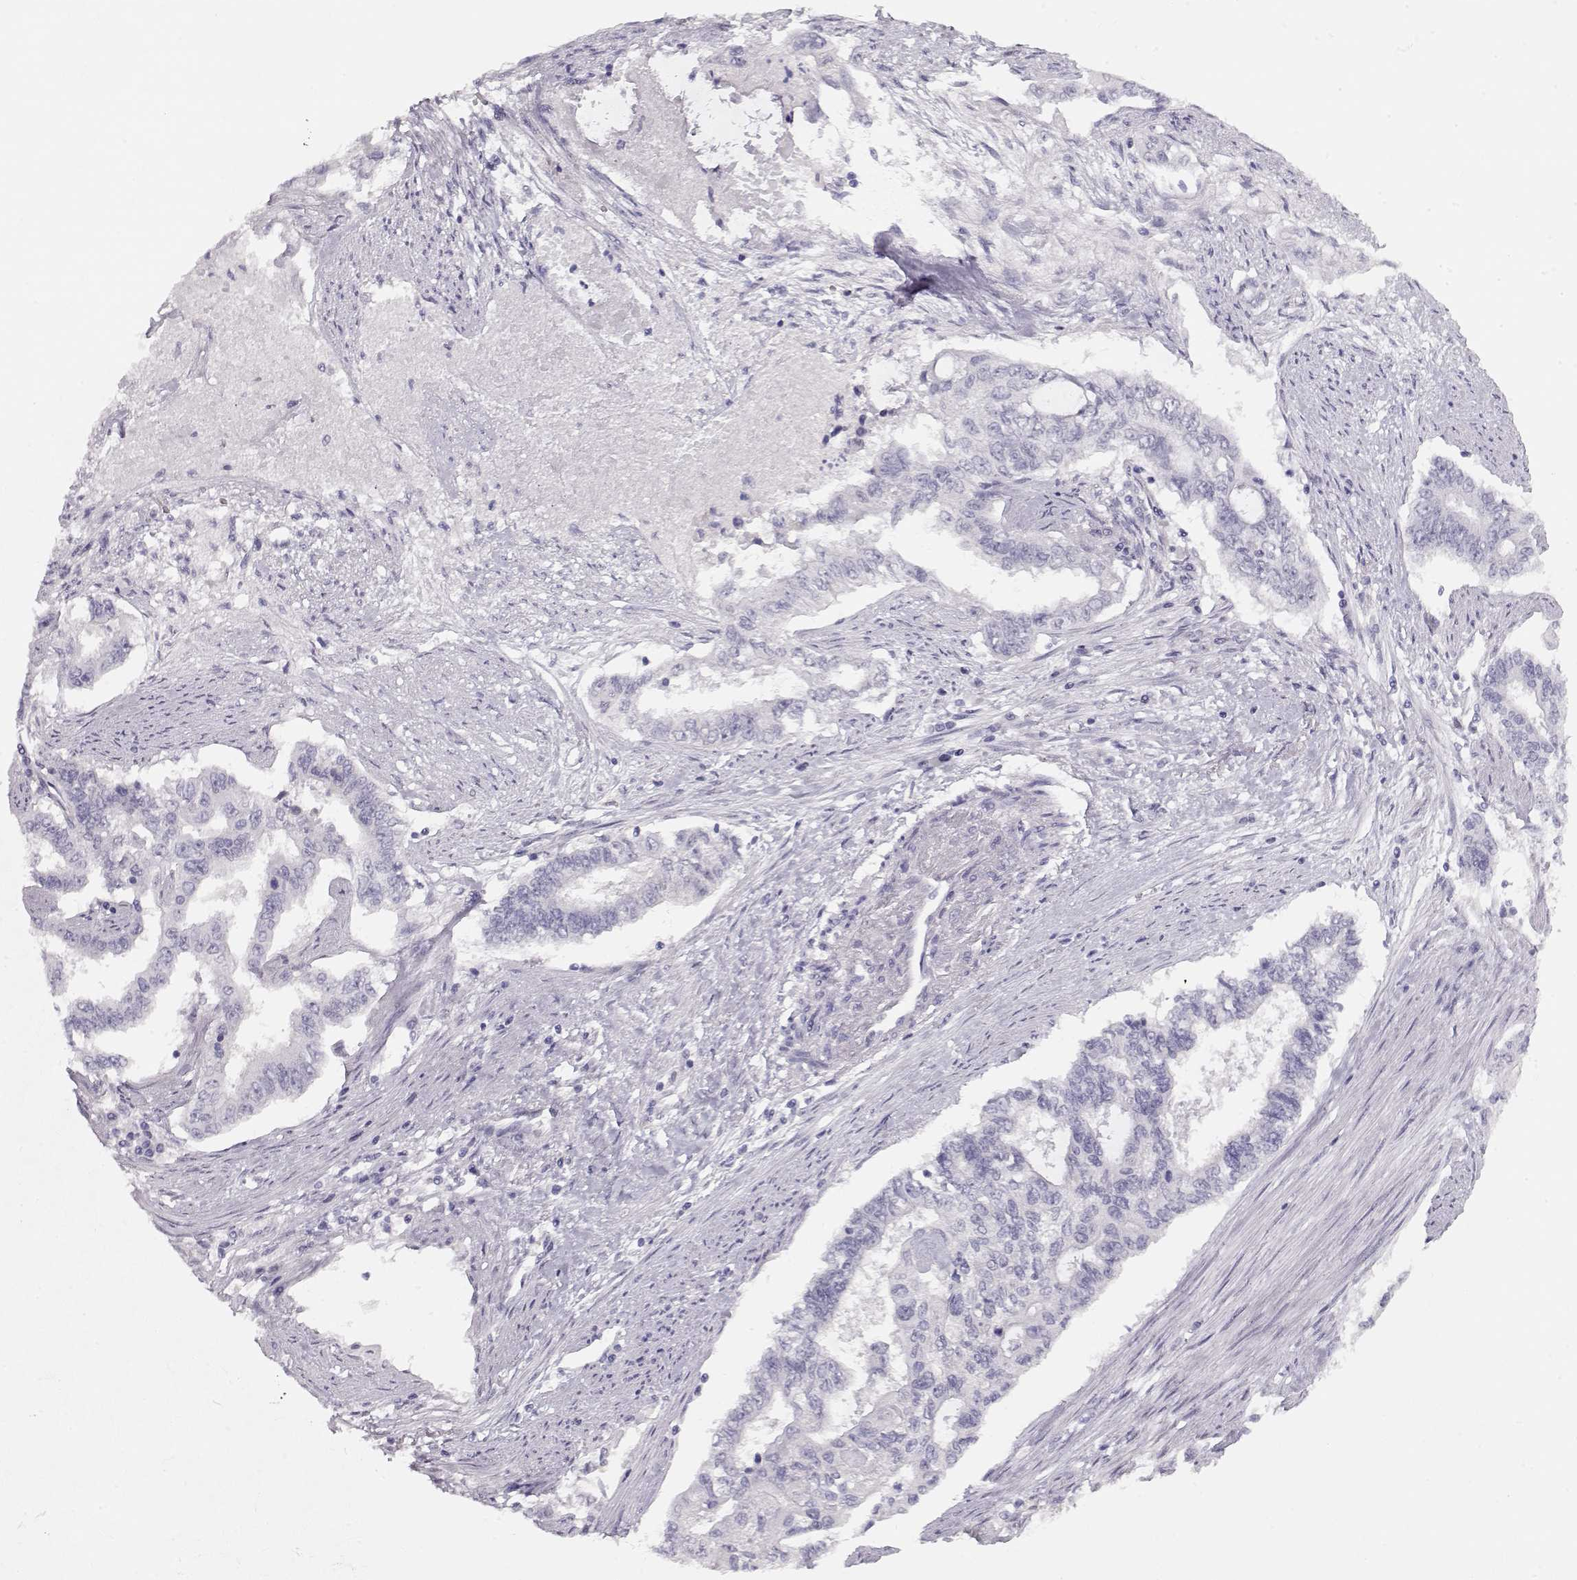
{"staining": {"intensity": "negative", "quantity": "none", "location": "none"}, "tissue": "endometrial cancer", "cell_type": "Tumor cells", "image_type": "cancer", "snomed": [{"axis": "morphology", "description": "Adenocarcinoma, NOS"}, {"axis": "topography", "description": "Uterus"}], "caption": "Immunohistochemical staining of endometrial cancer shows no significant positivity in tumor cells.", "gene": "IMPG1", "patient": {"sex": "female", "age": 59}}